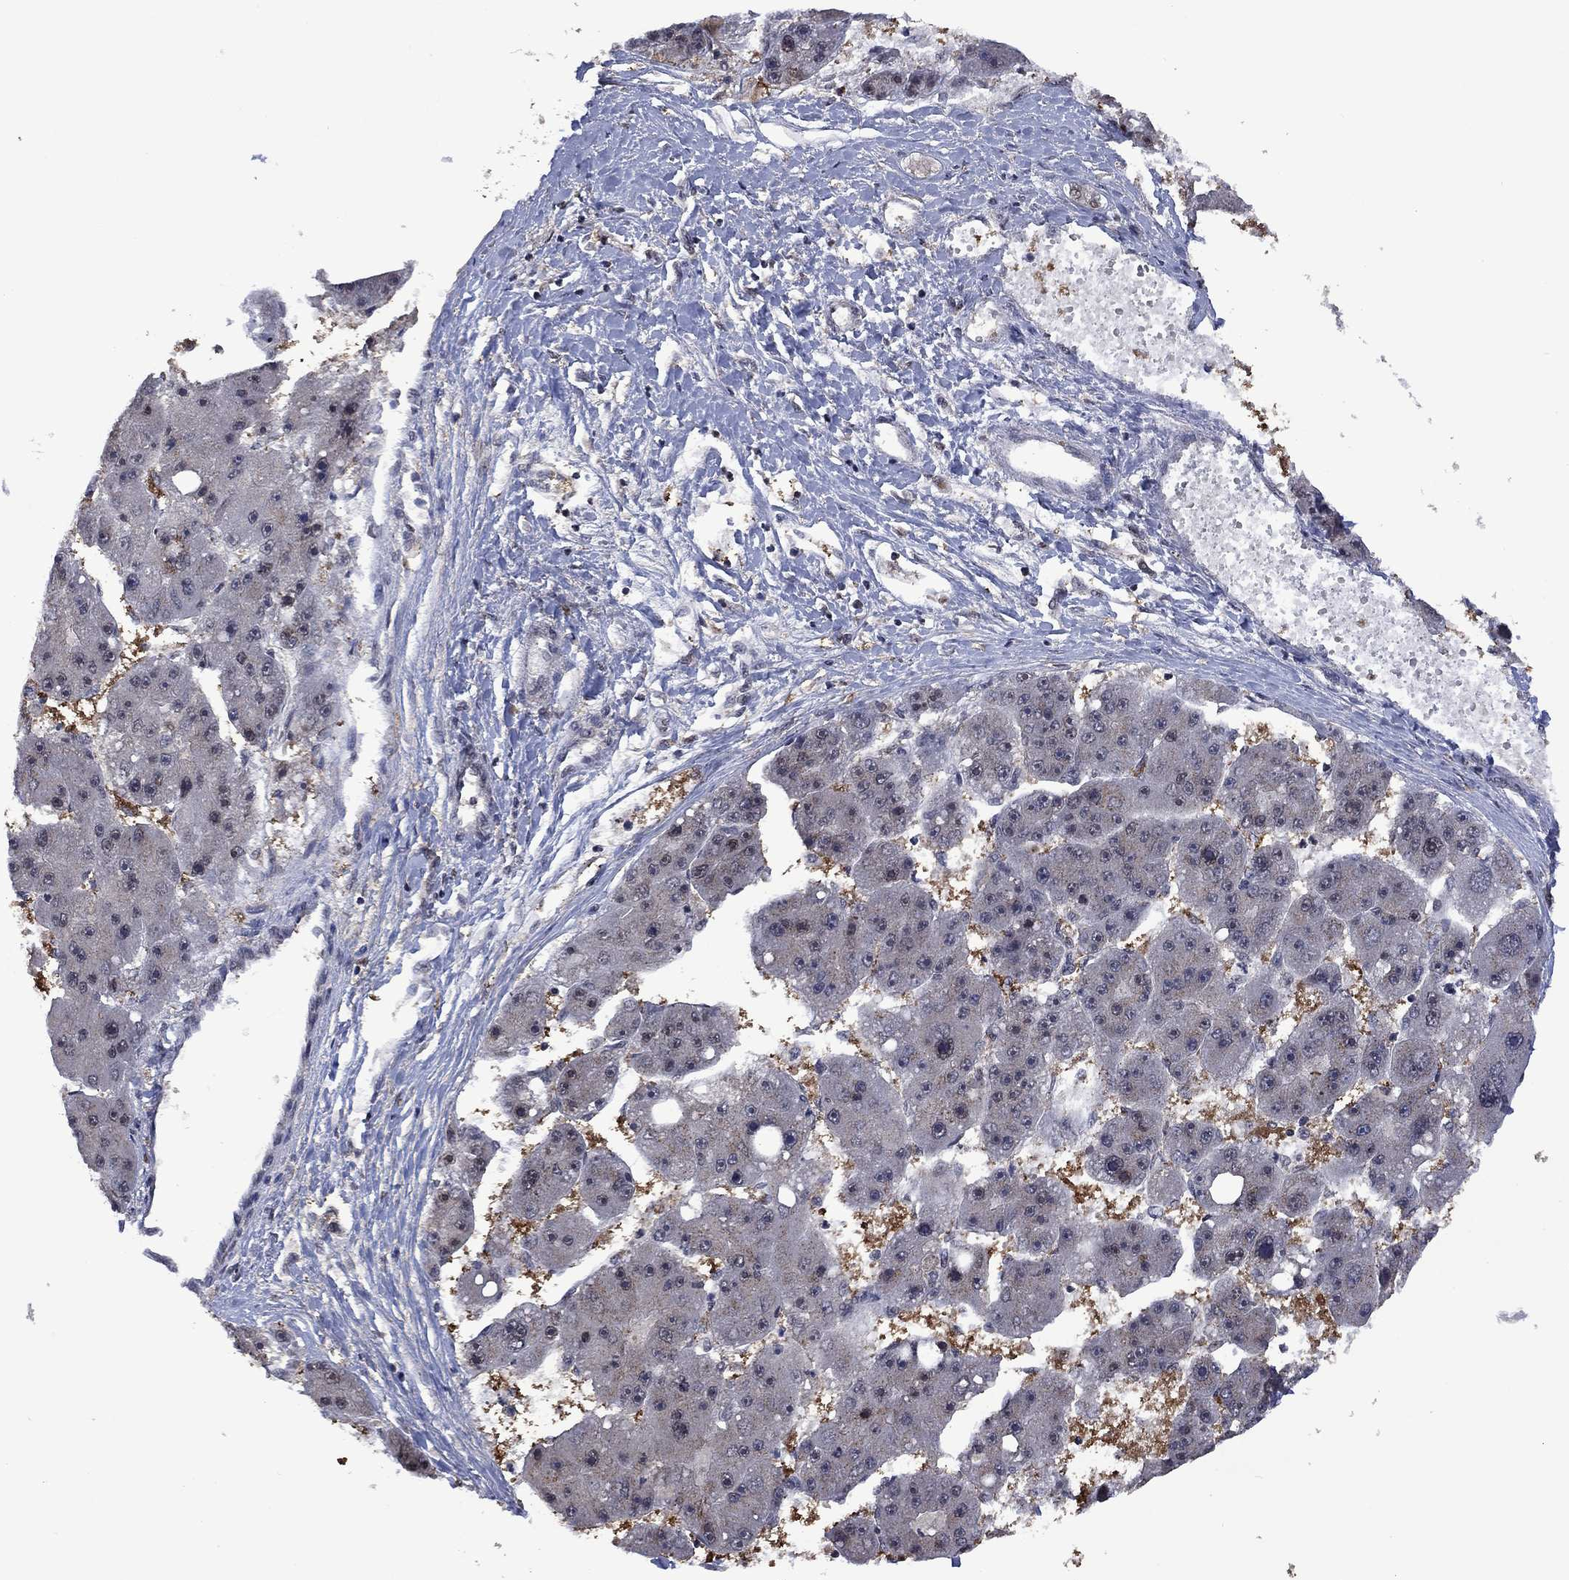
{"staining": {"intensity": "negative", "quantity": "none", "location": "none"}, "tissue": "liver cancer", "cell_type": "Tumor cells", "image_type": "cancer", "snomed": [{"axis": "morphology", "description": "Carcinoma, Hepatocellular, NOS"}, {"axis": "topography", "description": "Liver"}], "caption": "A high-resolution micrograph shows IHC staining of liver hepatocellular carcinoma, which exhibits no significant expression in tumor cells.", "gene": "FBL", "patient": {"sex": "female", "age": 61}}